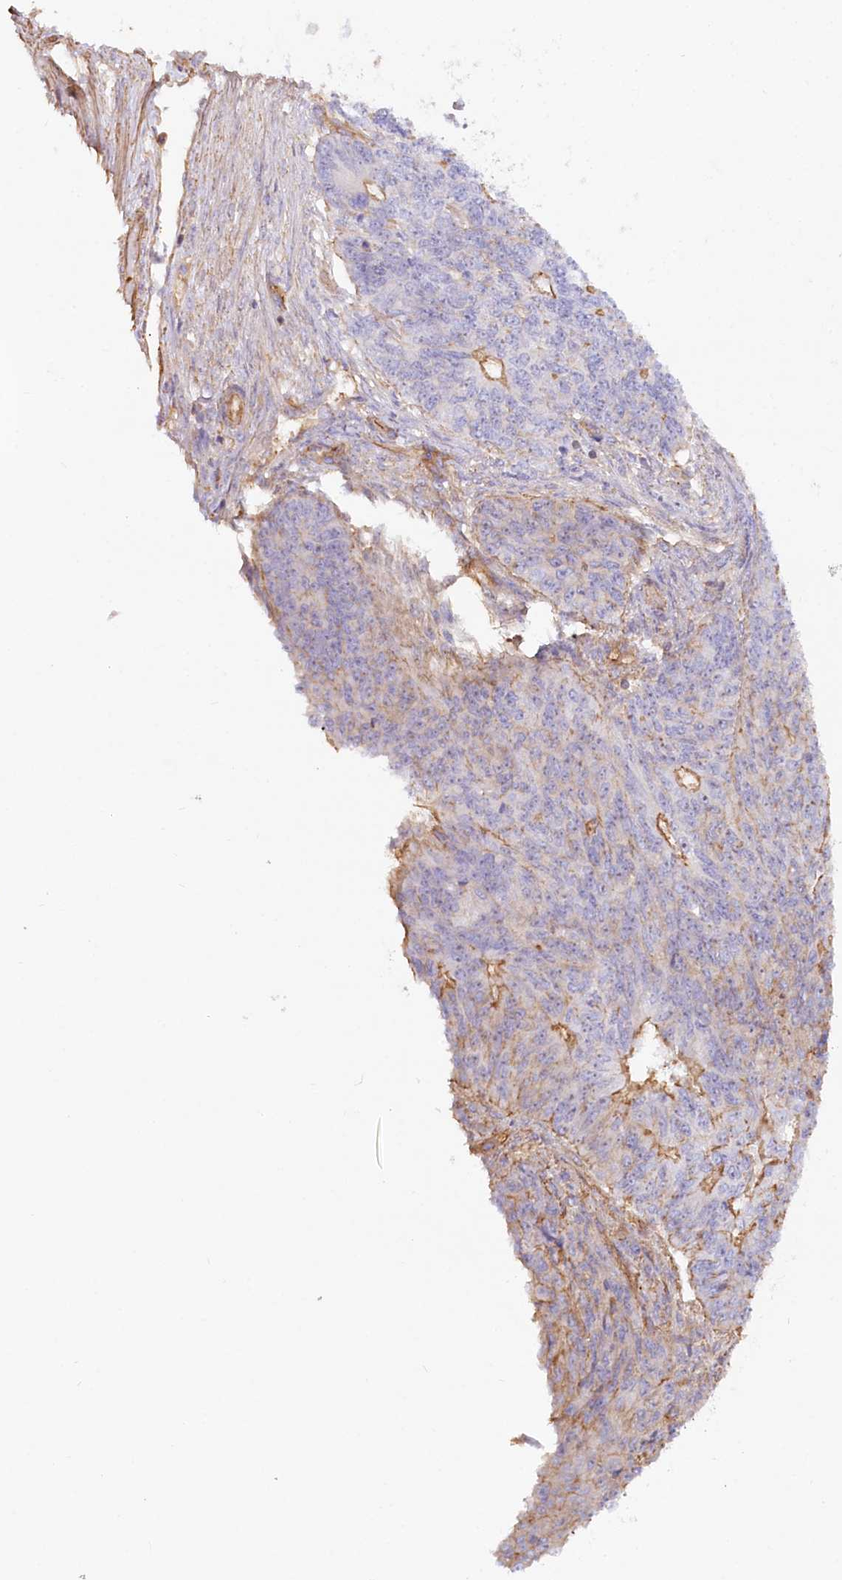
{"staining": {"intensity": "moderate", "quantity": "<25%", "location": "cytoplasmic/membranous"}, "tissue": "endometrial cancer", "cell_type": "Tumor cells", "image_type": "cancer", "snomed": [{"axis": "morphology", "description": "Adenocarcinoma, NOS"}, {"axis": "topography", "description": "Endometrium"}], "caption": "Endometrial adenocarcinoma stained with a brown dye reveals moderate cytoplasmic/membranous positive positivity in about <25% of tumor cells.", "gene": "WDR36", "patient": {"sex": "female", "age": 32}}